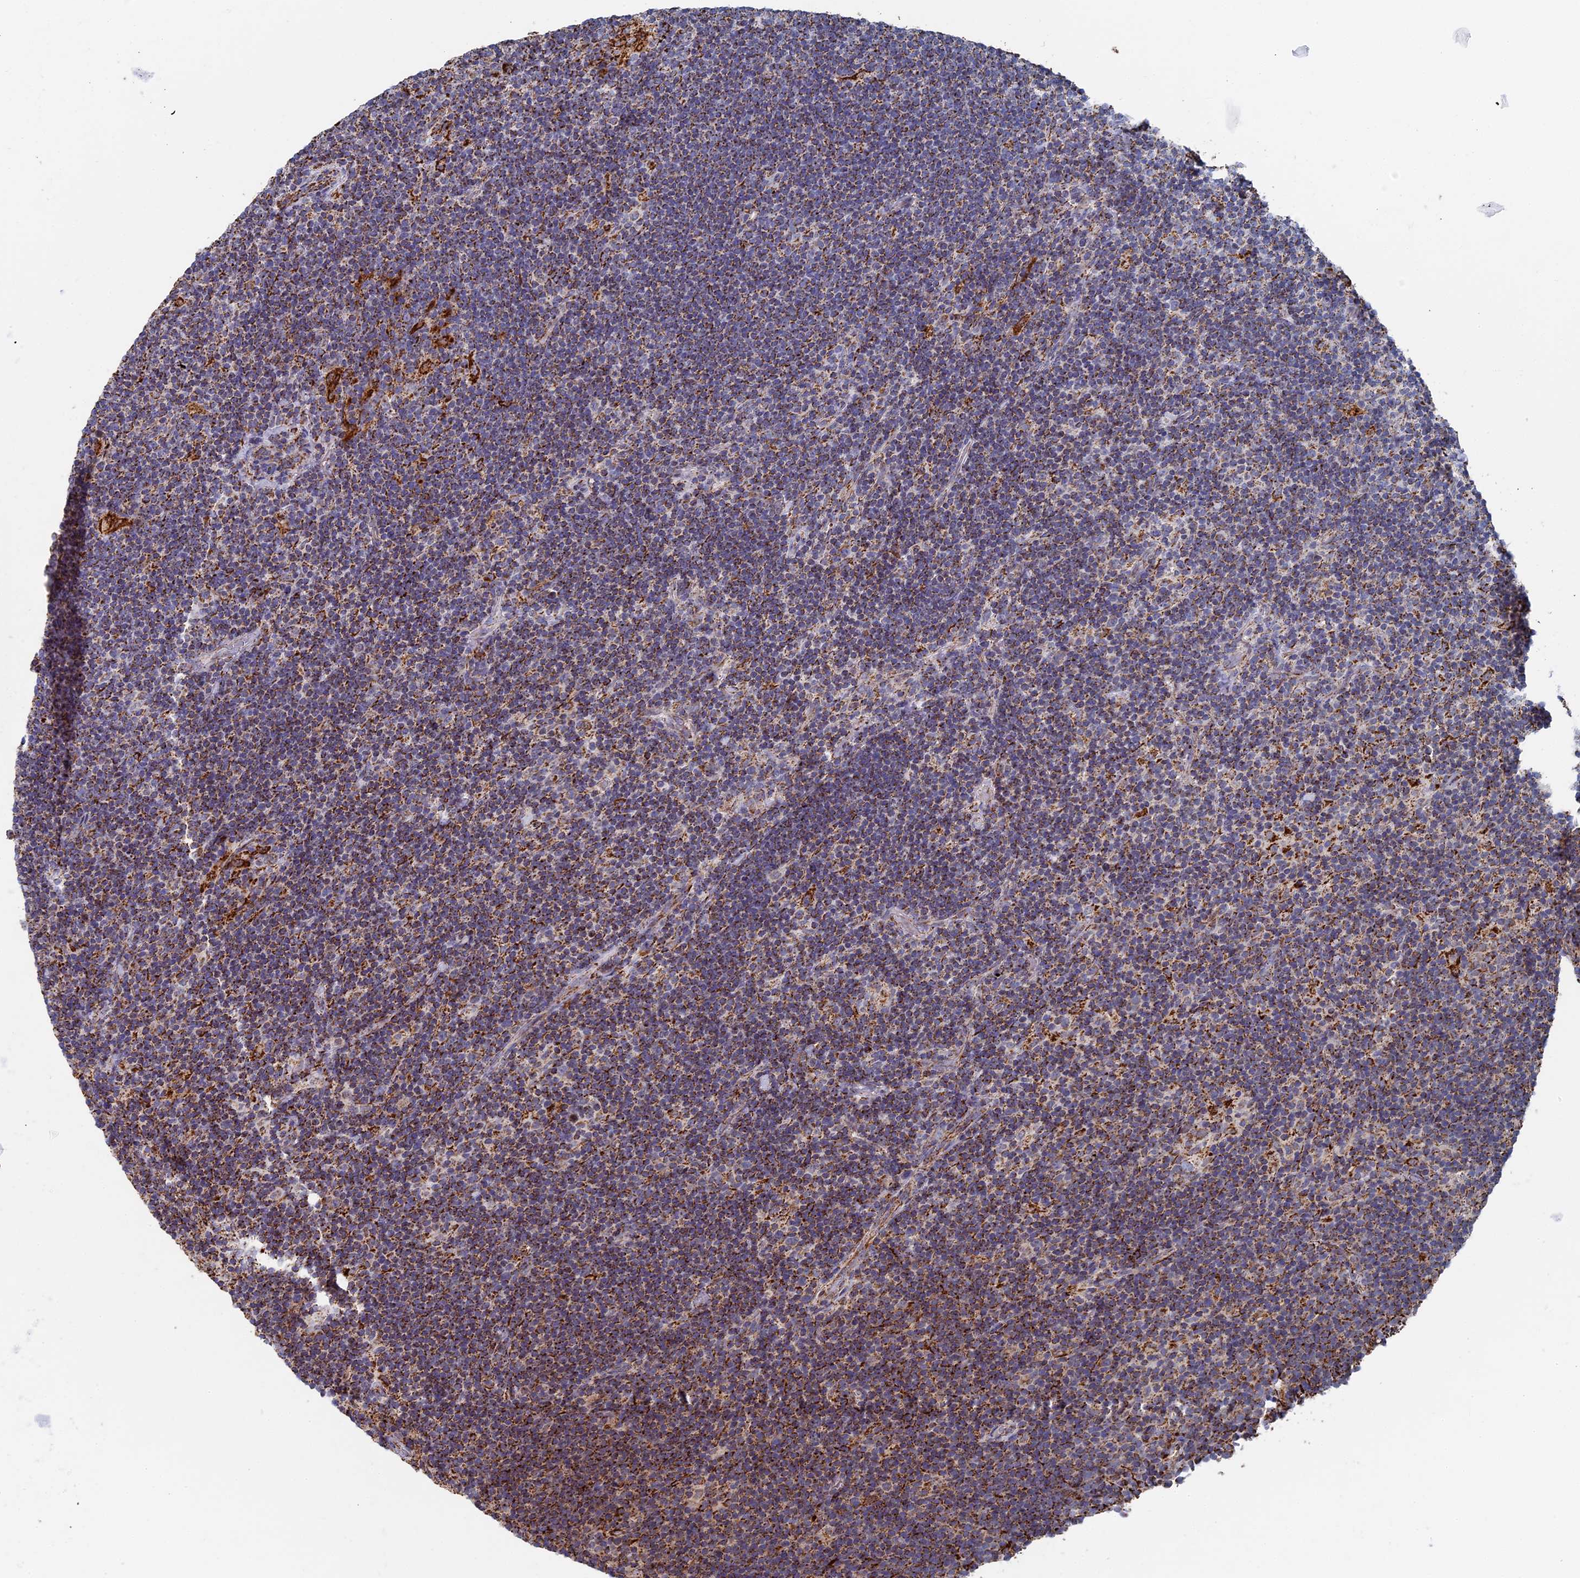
{"staining": {"intensity": "weak", "quantity": ">75%", "location": "cytoplasmic/membranous"}, "tissue": "lymphoma", "cell_type": "Tumor cells", "image_type": "cancer", "snomed": [{"axis": "morphology", "description": "Hodgkin's disease, NOS"}, {"axis": "topography", "description": "Lymph node"}], "caption": "Tumor cells reveal low levels of weak cytoplasmic/membranous staining in approximately >75% of cells in Hodgkin's disease. The protein is shown in brown color, while the nuclei are stained blue.", "gene": "SEC24D", "patient": {"sex": "female", "age": 57}}